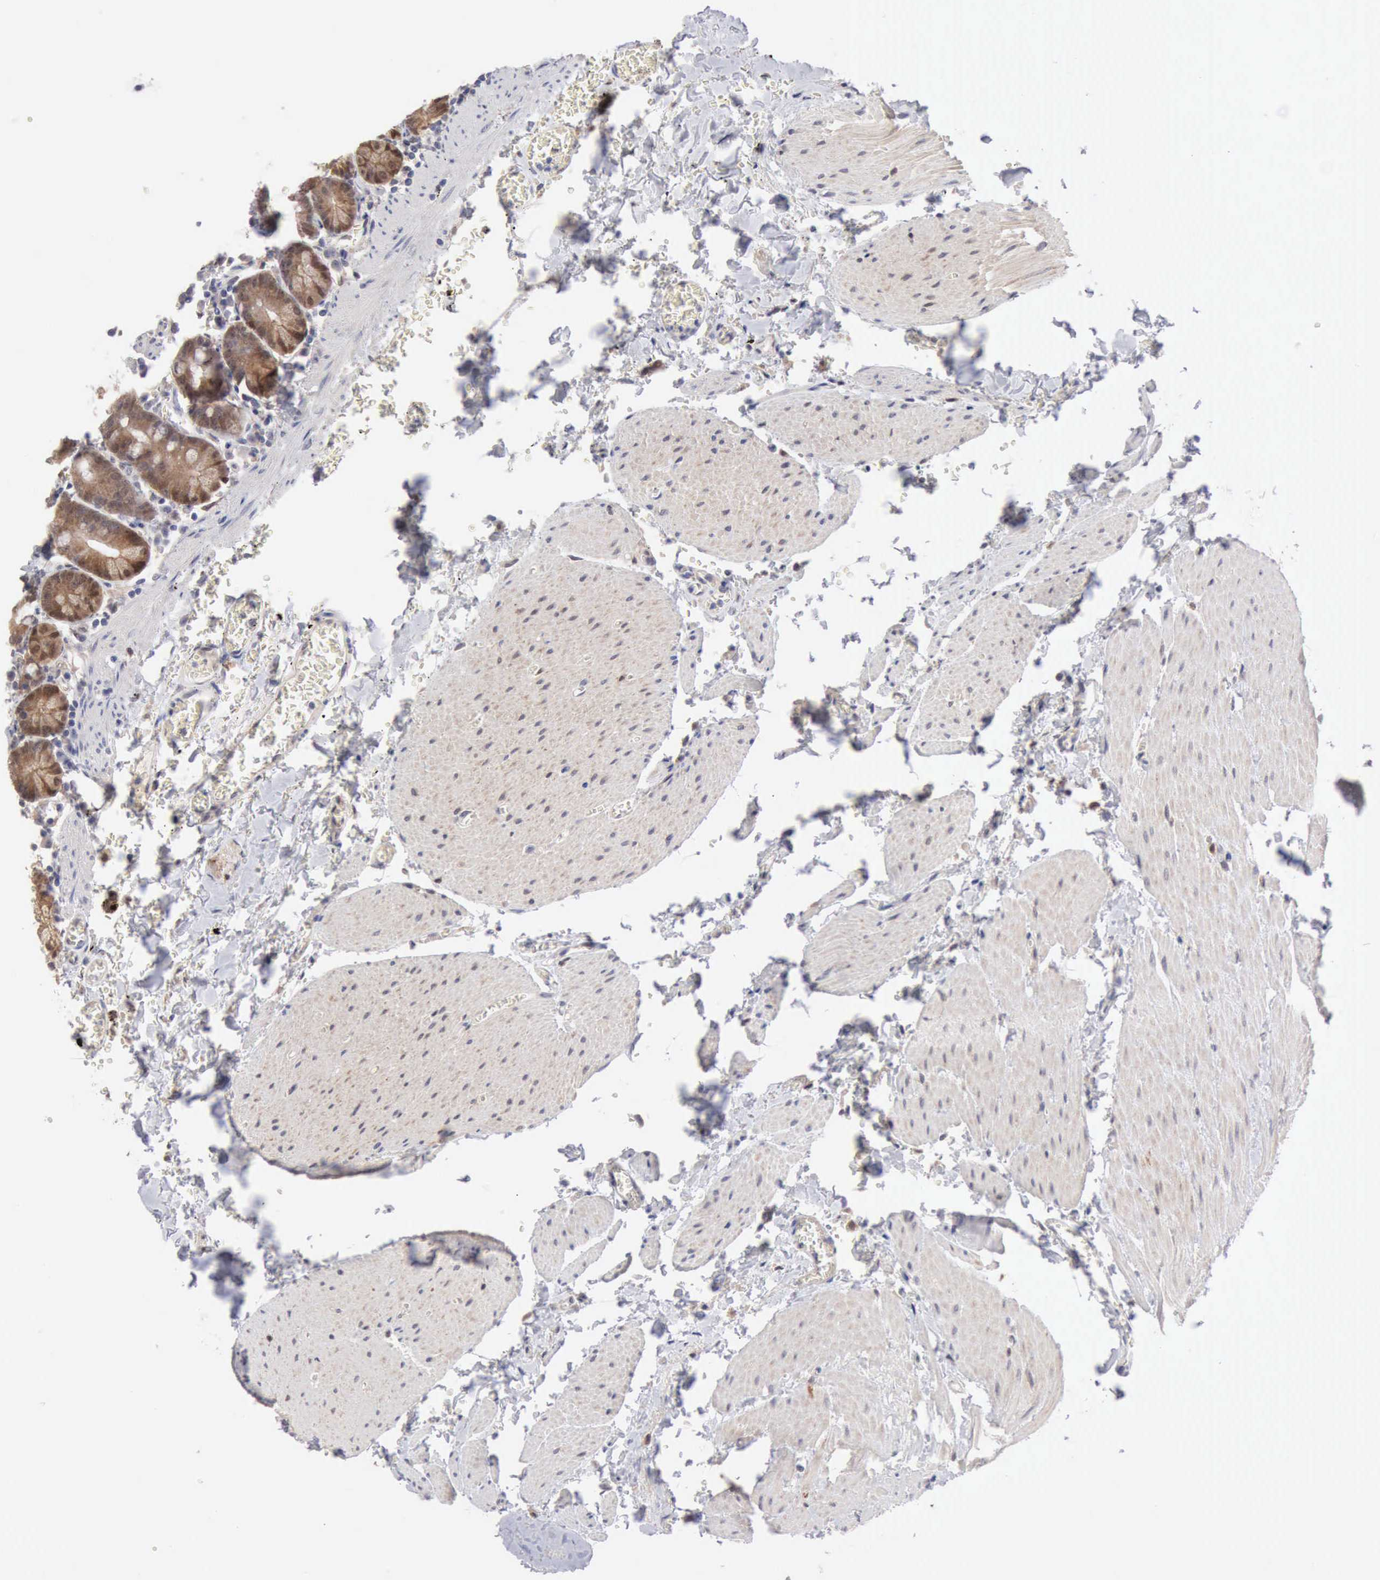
{"staining": {"intensity": "moderate", "quantity": "25%-75%", "location": "cytoplasmic/membranous"}, "tissue": "small intestine", "cell_type": "Glandular cells", "image_type": "normal", "snomed": [{"axis": "morphology", "description": "Normal tissue, NOS"}, {"axis": "topography", "description": "Small intestine"}], "caption": "Human small intestine stained with a brown dye reveals moderate cytoplasmic/membranous positive positivity in approximately 25%-75% of glandular cells.", "gene": "PTGR2", "patient": {"sex": "male", "age": 71}}